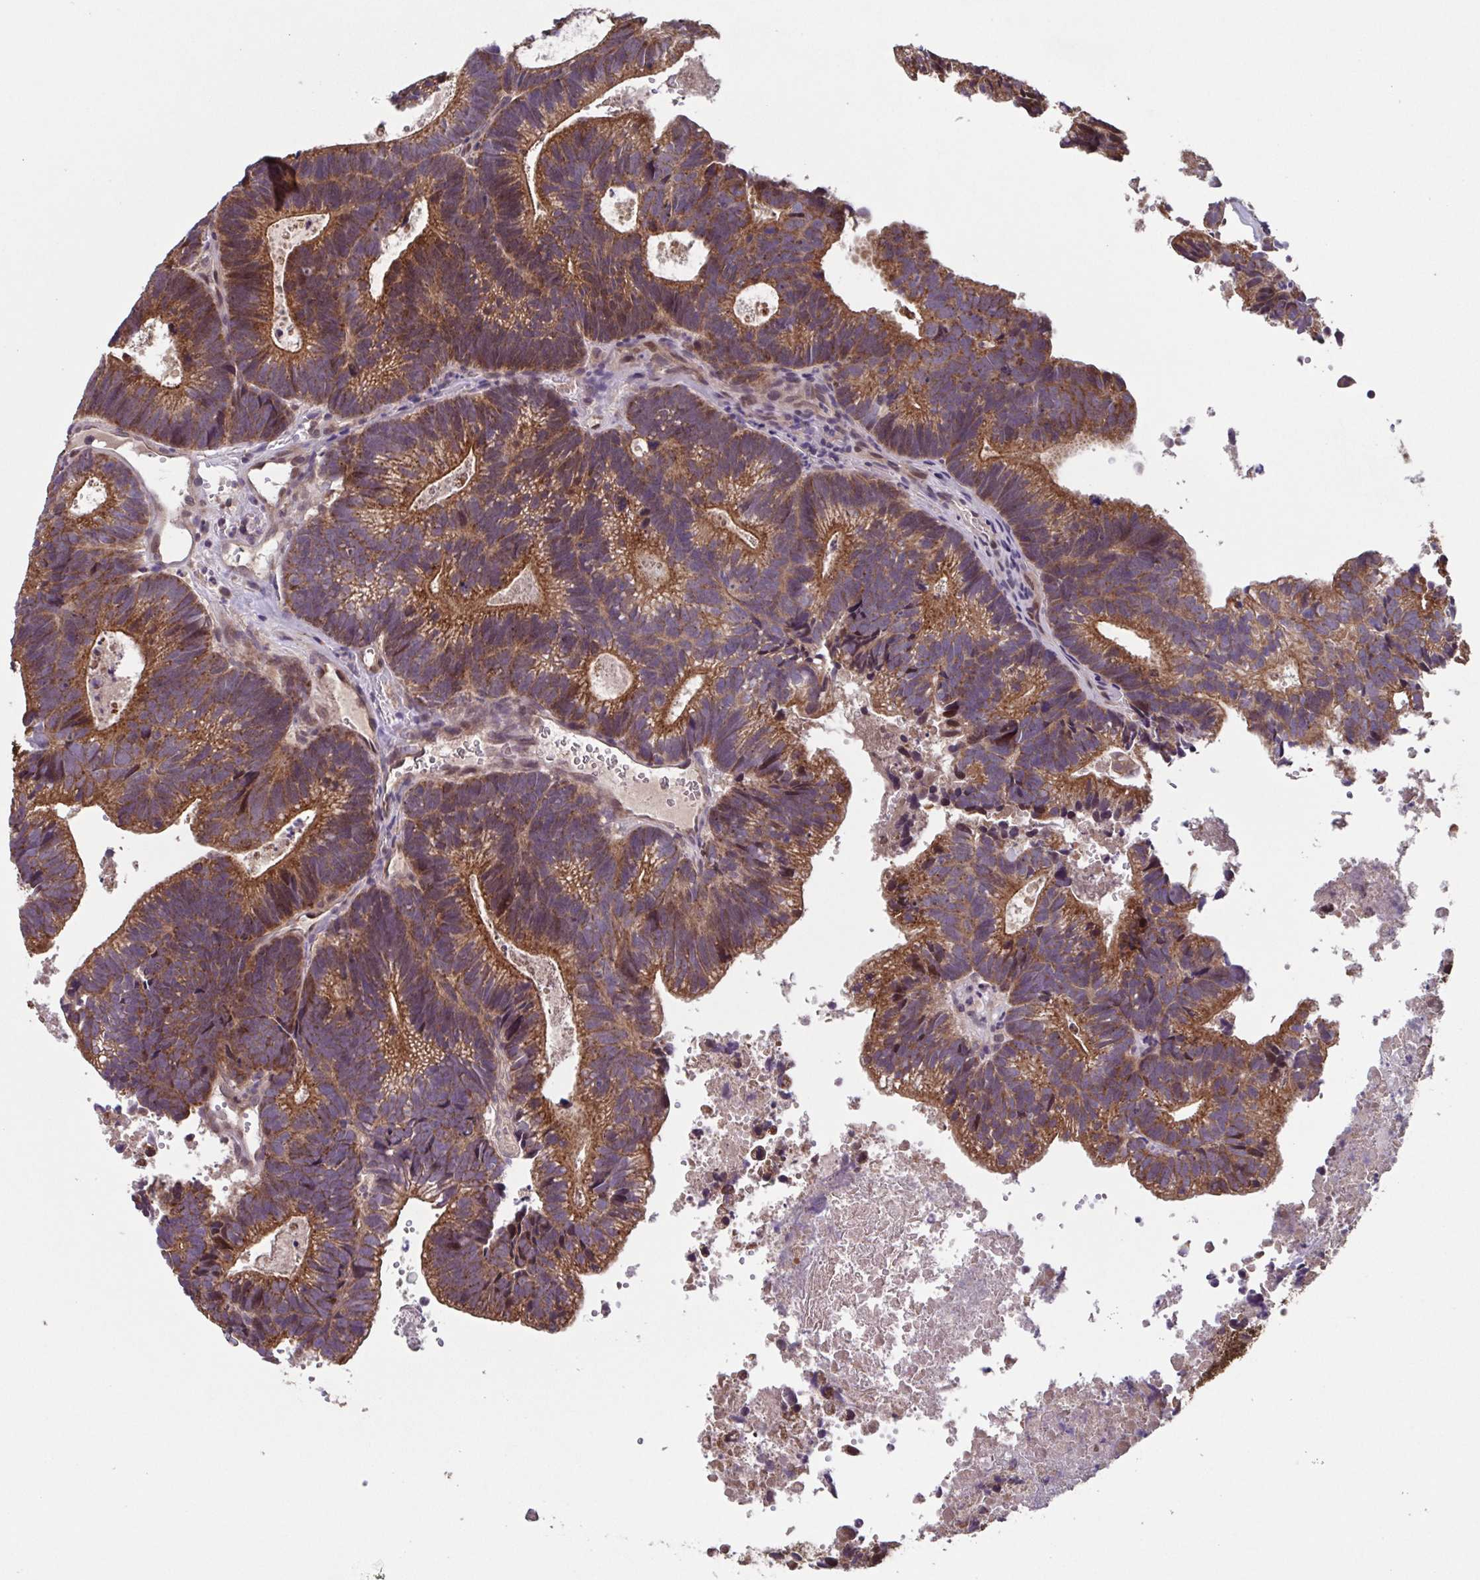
{"staining": {"intensity": "moderate", "quantity": ">75%", "location": "cytoplasmic/membranous"}, "tissue": "head and neck cancer", "cell_type": "Tumor cells", "image_type": "cancer", "snomed": [{"axis": "morphology", "description": "Adenocarcinoma, NOS"}, {"axis": "topography", "description": "Head-Neck"}], "caption": "Head and neck cancer stained with a protein marker shows moderate staining in tumor cells.", "gene": "TTC19", "patient": {"sex": "male", "age": 62}}